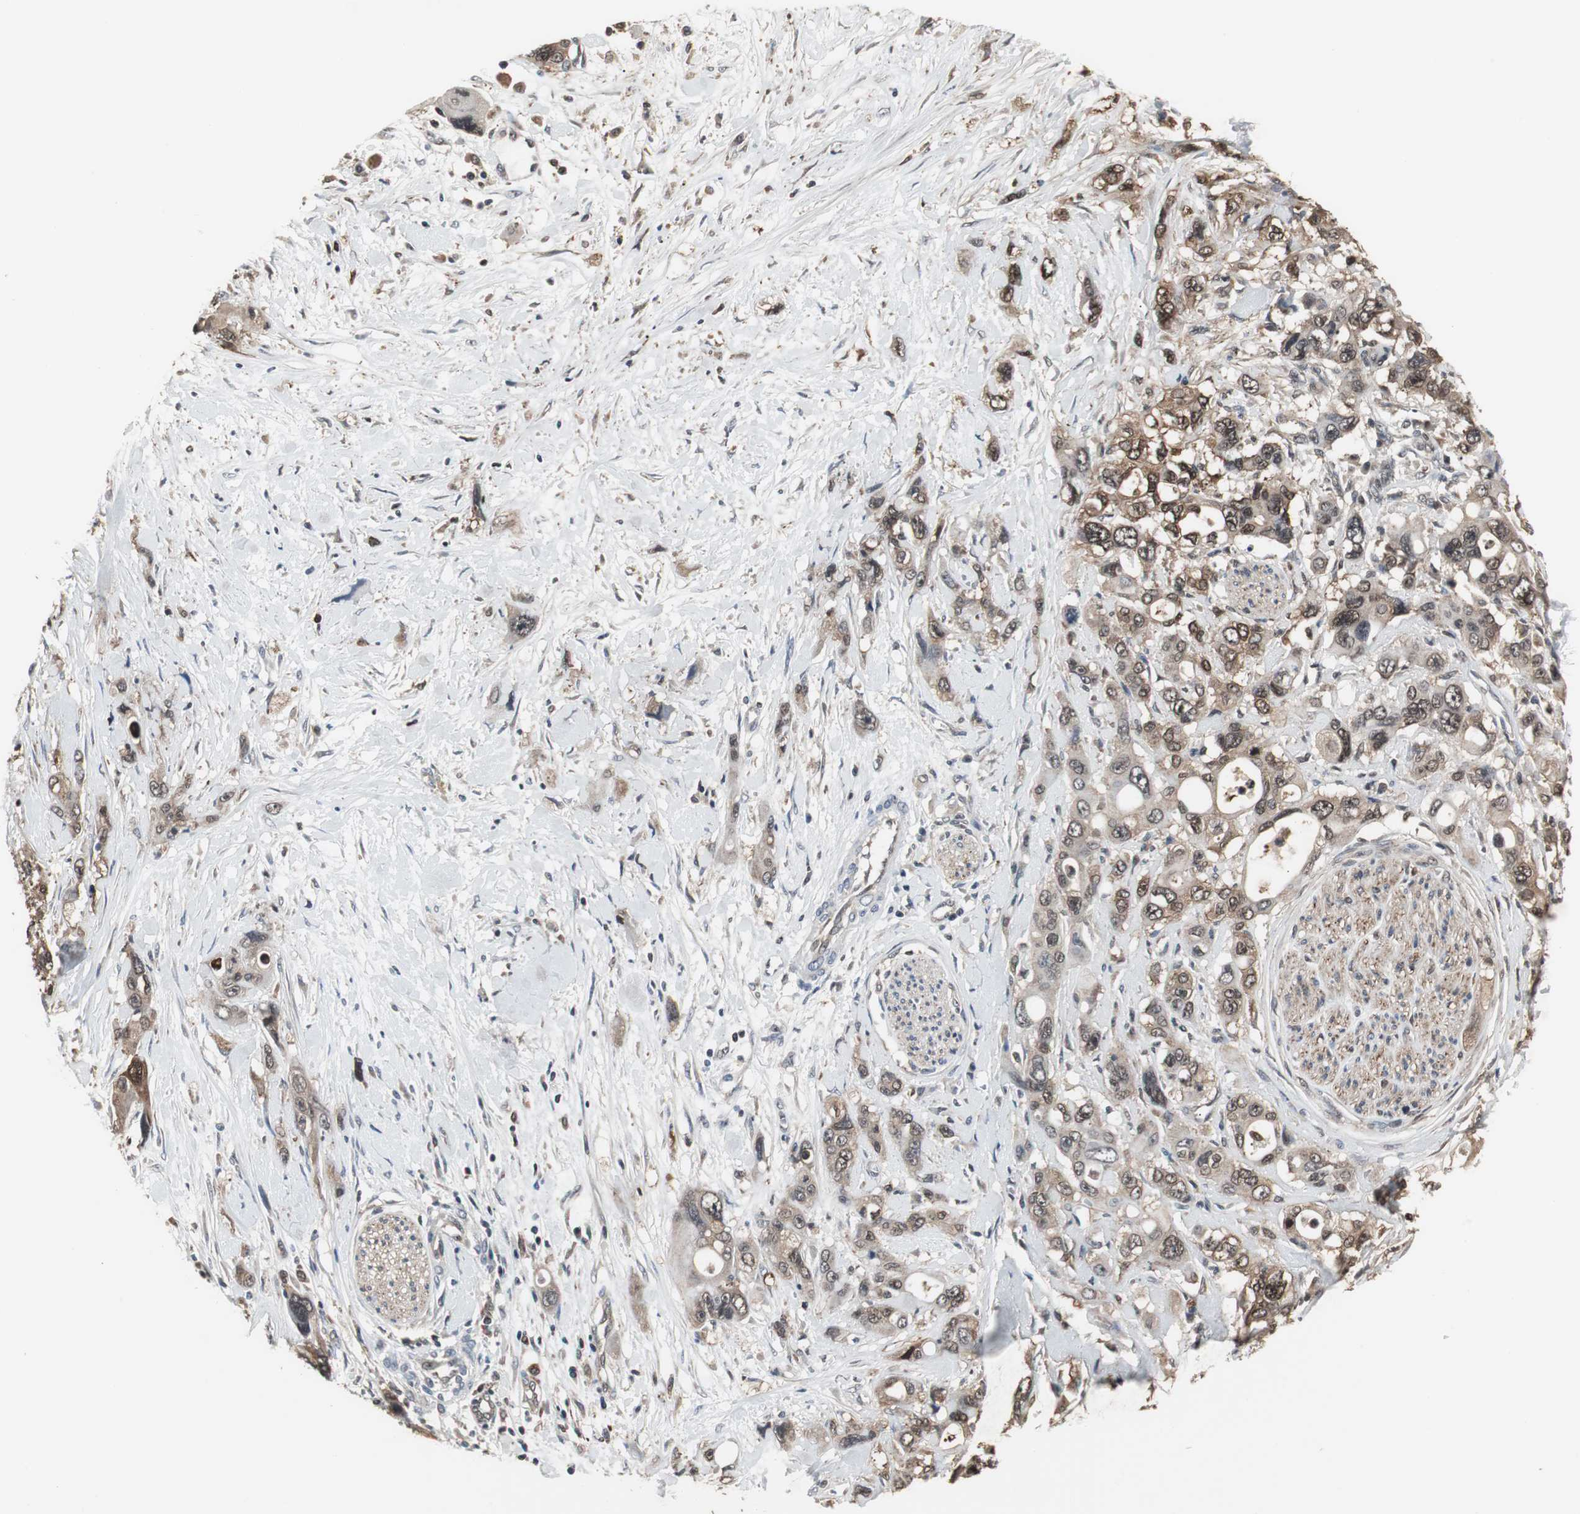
{"staining": {"intensity": "strong", "quantity": "25%-75%", "location": "cytoplasmic/membranous"}, "tissue": "pancreatic cancer", "cell_type": "Tumor cells", "image_type": "cancer", "snomed": [{"axis": "morphology", "description": "Adenocarcinoma, NOS"}, {"axis": "topography", "description": "Pancreas"}], "caption": "The photomicrograph exhibits staining of adenocarcinoma (pancreatic), revealing strong cytoplasmic/membranous protein staining (brown color) within tumor cells. Immunohistochemistry (ihc) stains the protein in brown and the nuclei are stained blue.", "gene": "ZSCAN22", "patient": {"sex": "male", "age": 46}}